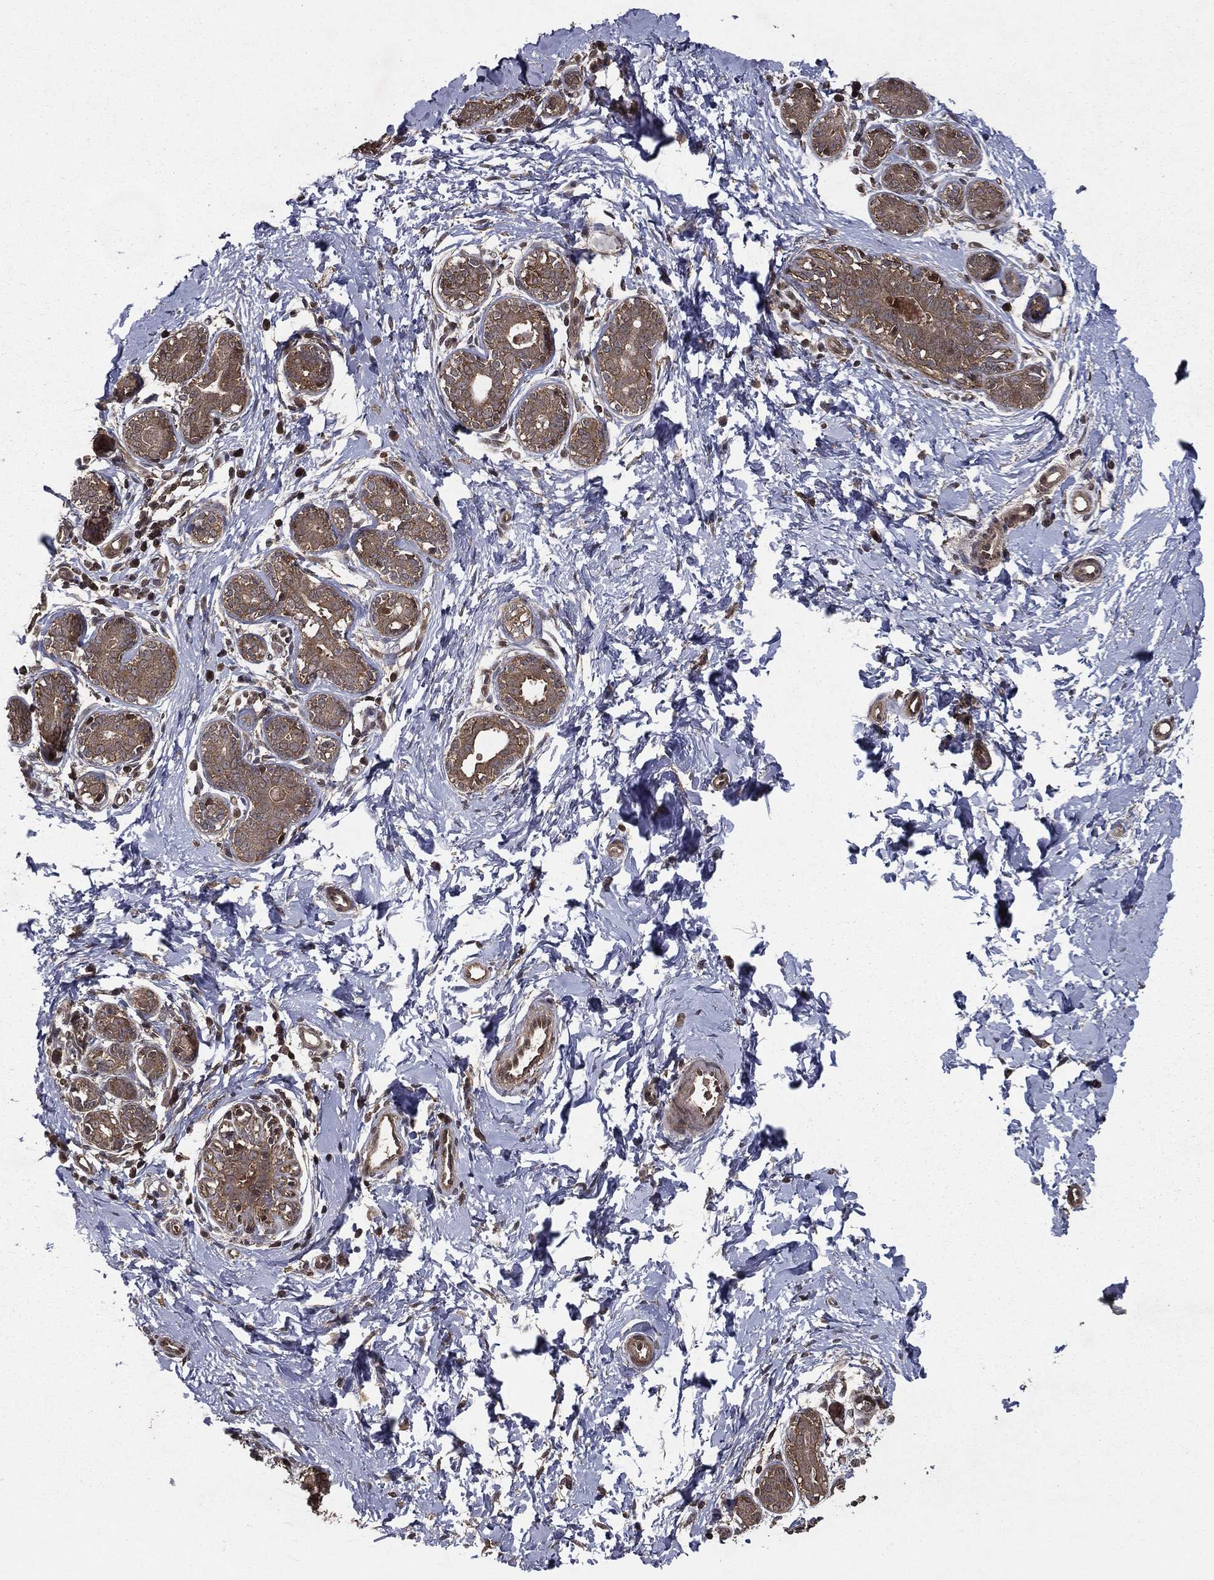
{"staining": {"intensity": "negative", "quantity": "none", "location": "none"}, "tissue": "breast", "cell_type": "Adipocytes", "image_type": "normal", "snomed": [{"axis": "morphology", "description": "Normal tissue, NOS"}, {"axis": "topography", "description": "Breast"}], "caption": "Immunohistochemistry (IHC) of unremarkable breast demonstrates no staining in adipocytes. (DAB IHC, high magnification).", "gene": "FGD1", "patient": {"sex": "female", "age": 37}}